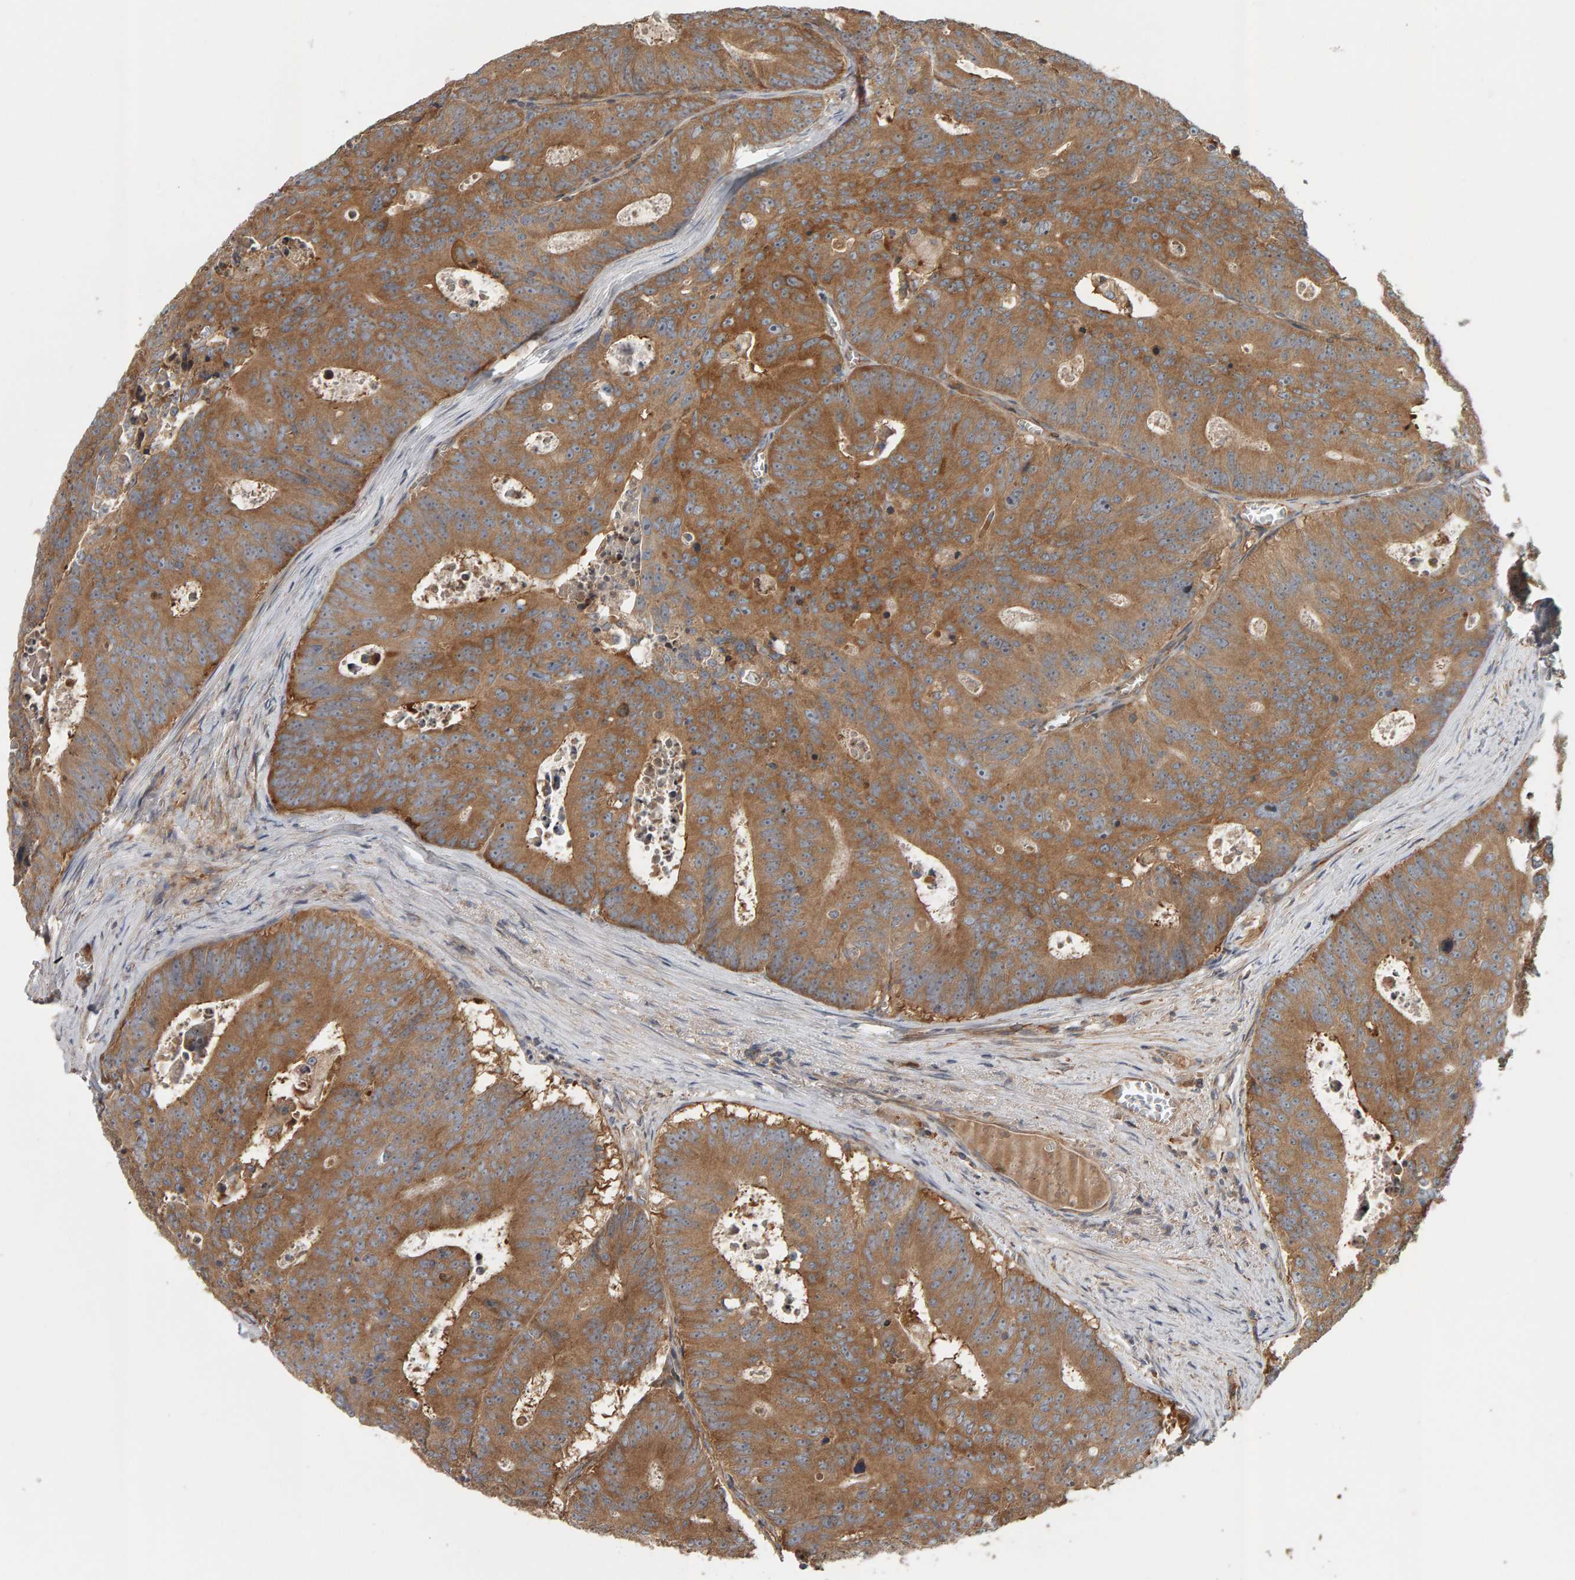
{"staining": {"intensity": "moderate", "quantity": ">75%", "location": "cytoplasmic/membranous"}, "tissue": "colorectal cancer", "cell_type": "Tumor cells", "image_type": "cancer", "snomed": [{"axis": "morphology", "description": "Adenocarcinoma, NOS"}, {"axis": "topography", "description": "Colon"}], "caption": "Tumor cells show medium levels of moderate cytoplasmic/membranous staining in about >75% of cells in human colorectal adenocarcinoma. (DAB (3,3'-diaminobenzidine) IHC with brightfield microscopy, high magnification).", "gene": "C9orf72", "patient": {"sex": "male", "age": 87}}